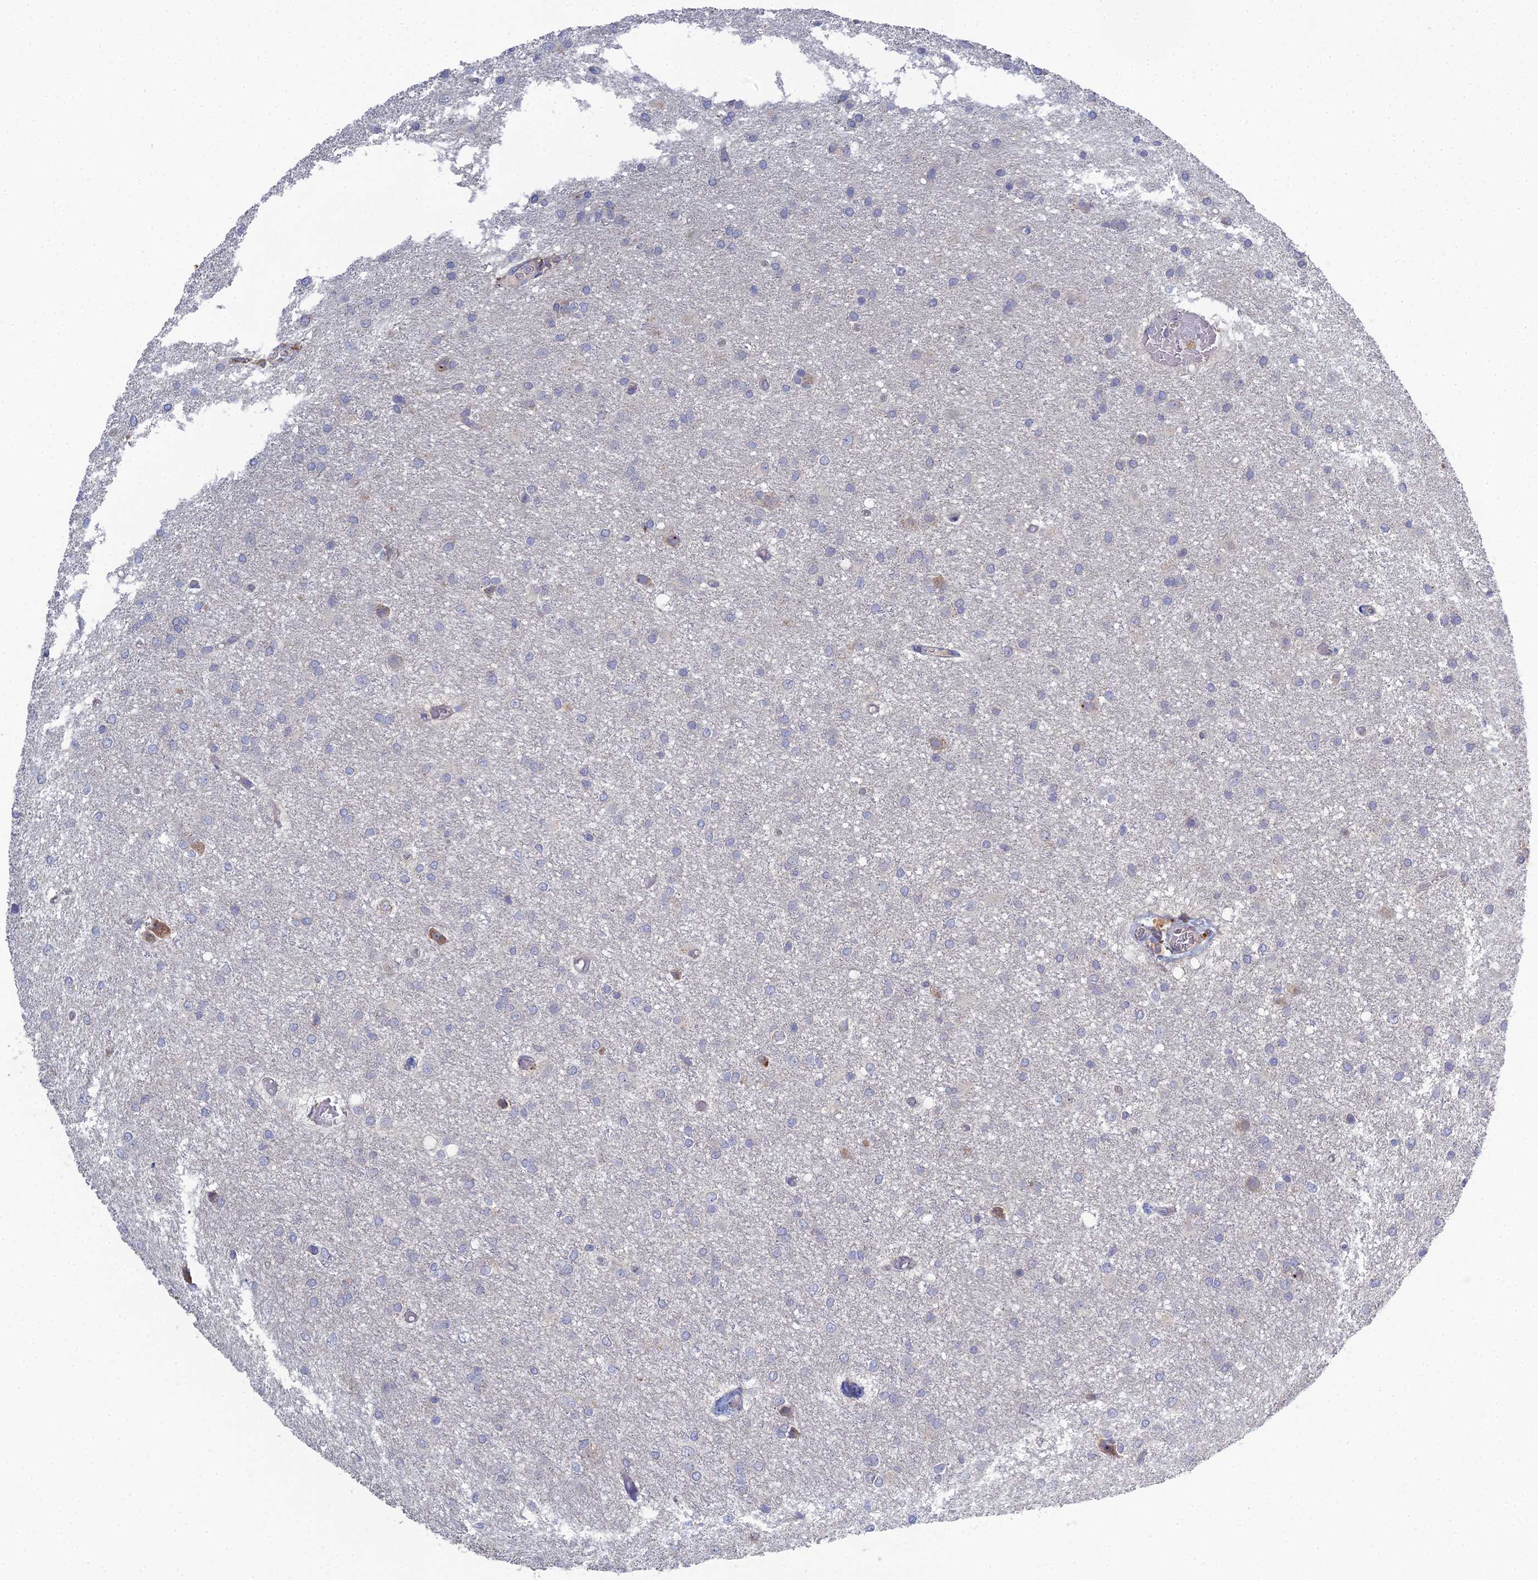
{"staining": {"intensity": "negative", "quantity": "none", "location": "none"}, "tissue": "glioma", "cell_type": "Tumor cells", "image_type": "cancer", "snomed": [{"axis": "morphology", "description": "Glioma, malignant, High grade"}, {"axis": "topography", "description": "Brain"}], "caption": "An IHC photomicrograph of glioma is shown. There is no staining in tumor cells of glioma. Nuclei are stained in blue.", "gene": "TRAPPC6A", "patient": {"sex": "female", "age": 50}}